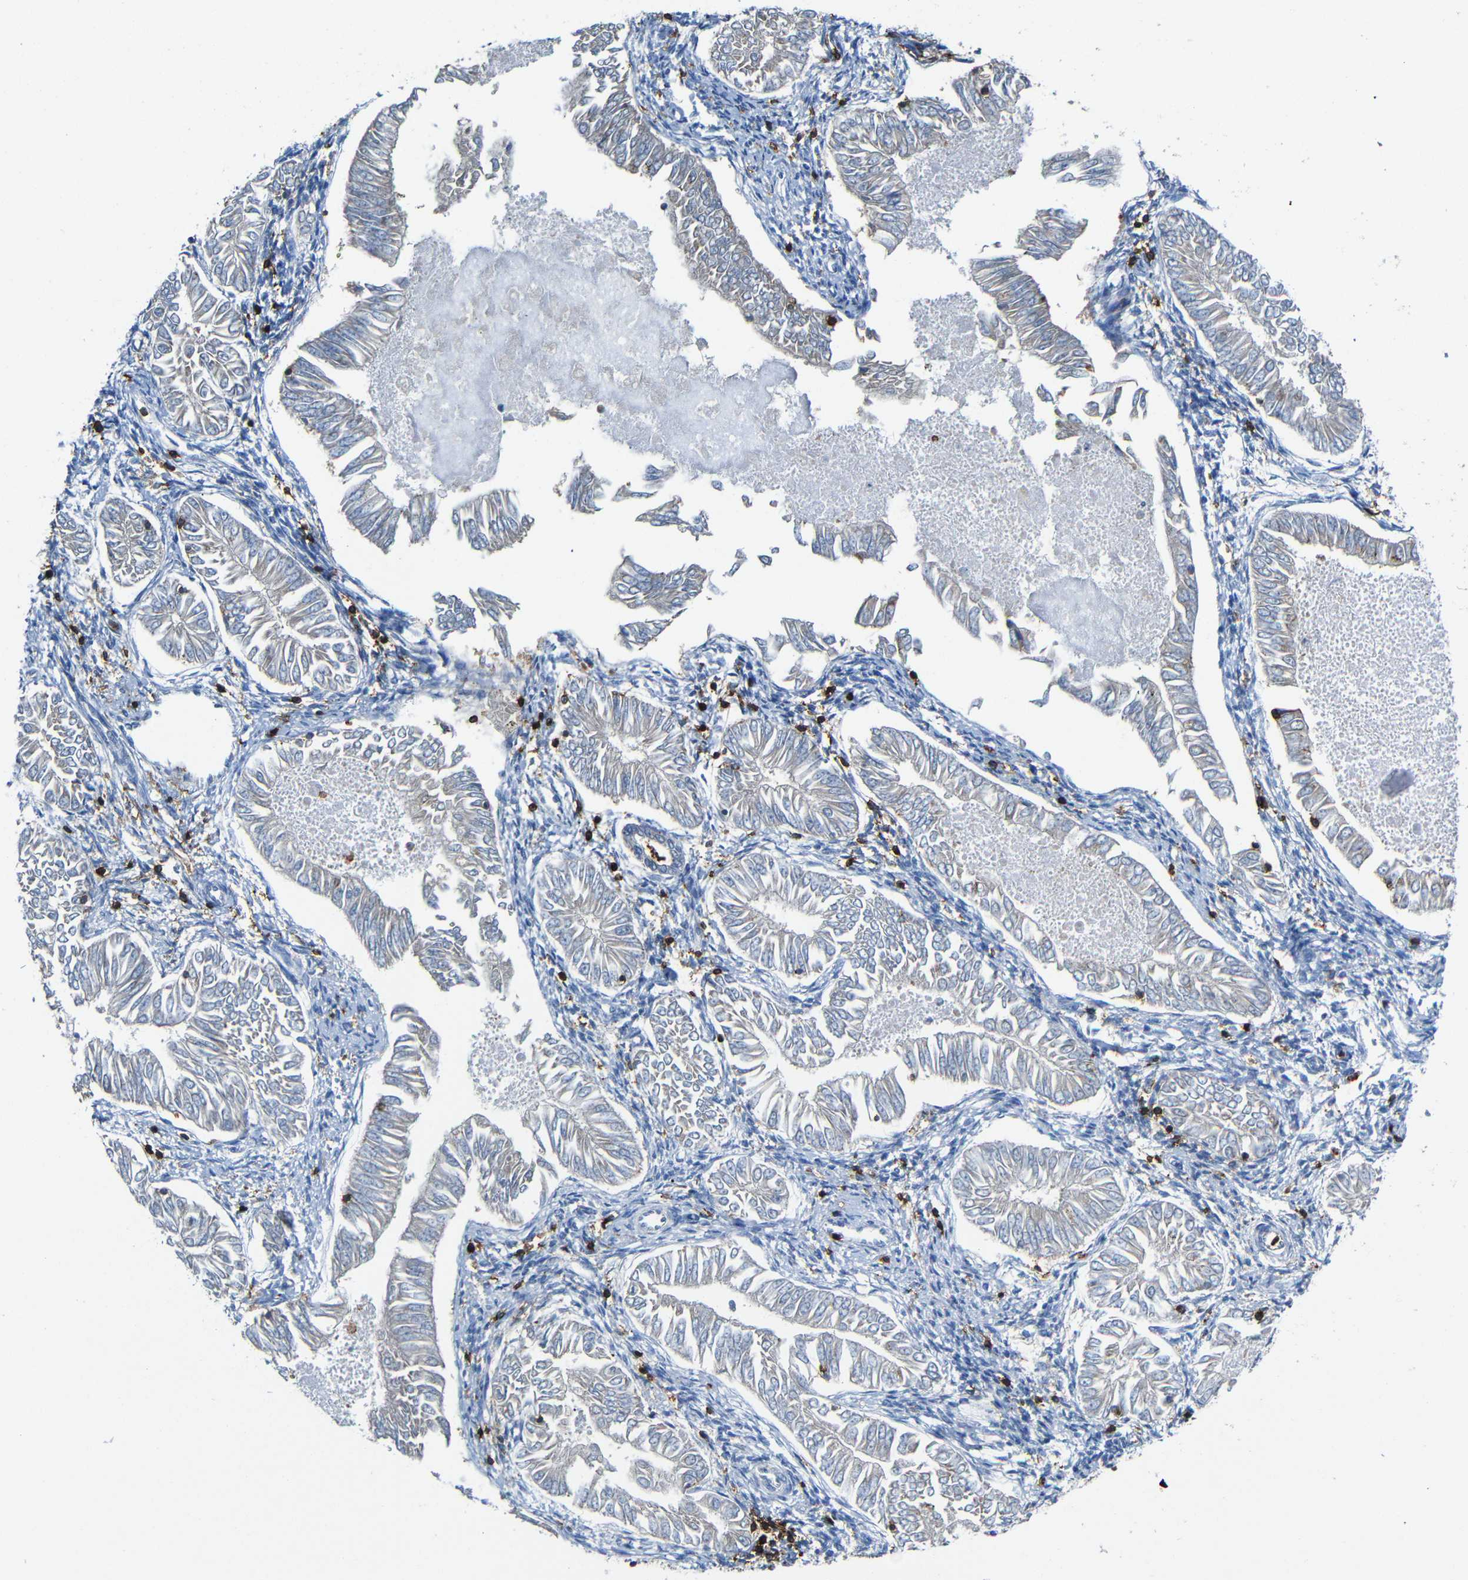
{"staining": {"intensity": "negative", "quantity": "none", "location": "none"}, "tissue": "endometrial cancer", "cell_type": "Tumor cells", "image_type": "cancer", "snomed": [{"axis": "morphology", "description": "Adenocarcinoma, NOS"}, {"axis": "topography", "description": "Endometrium"}], "caption": "Tumor cells are negative for brown protein staining in endometrial cancer. (DAB immunohistochemistry (IHC) visualized using brightfield microscopy, high magnification).", "gene": "P2RY12", "patient": {"sex": "female", "age": 53}}